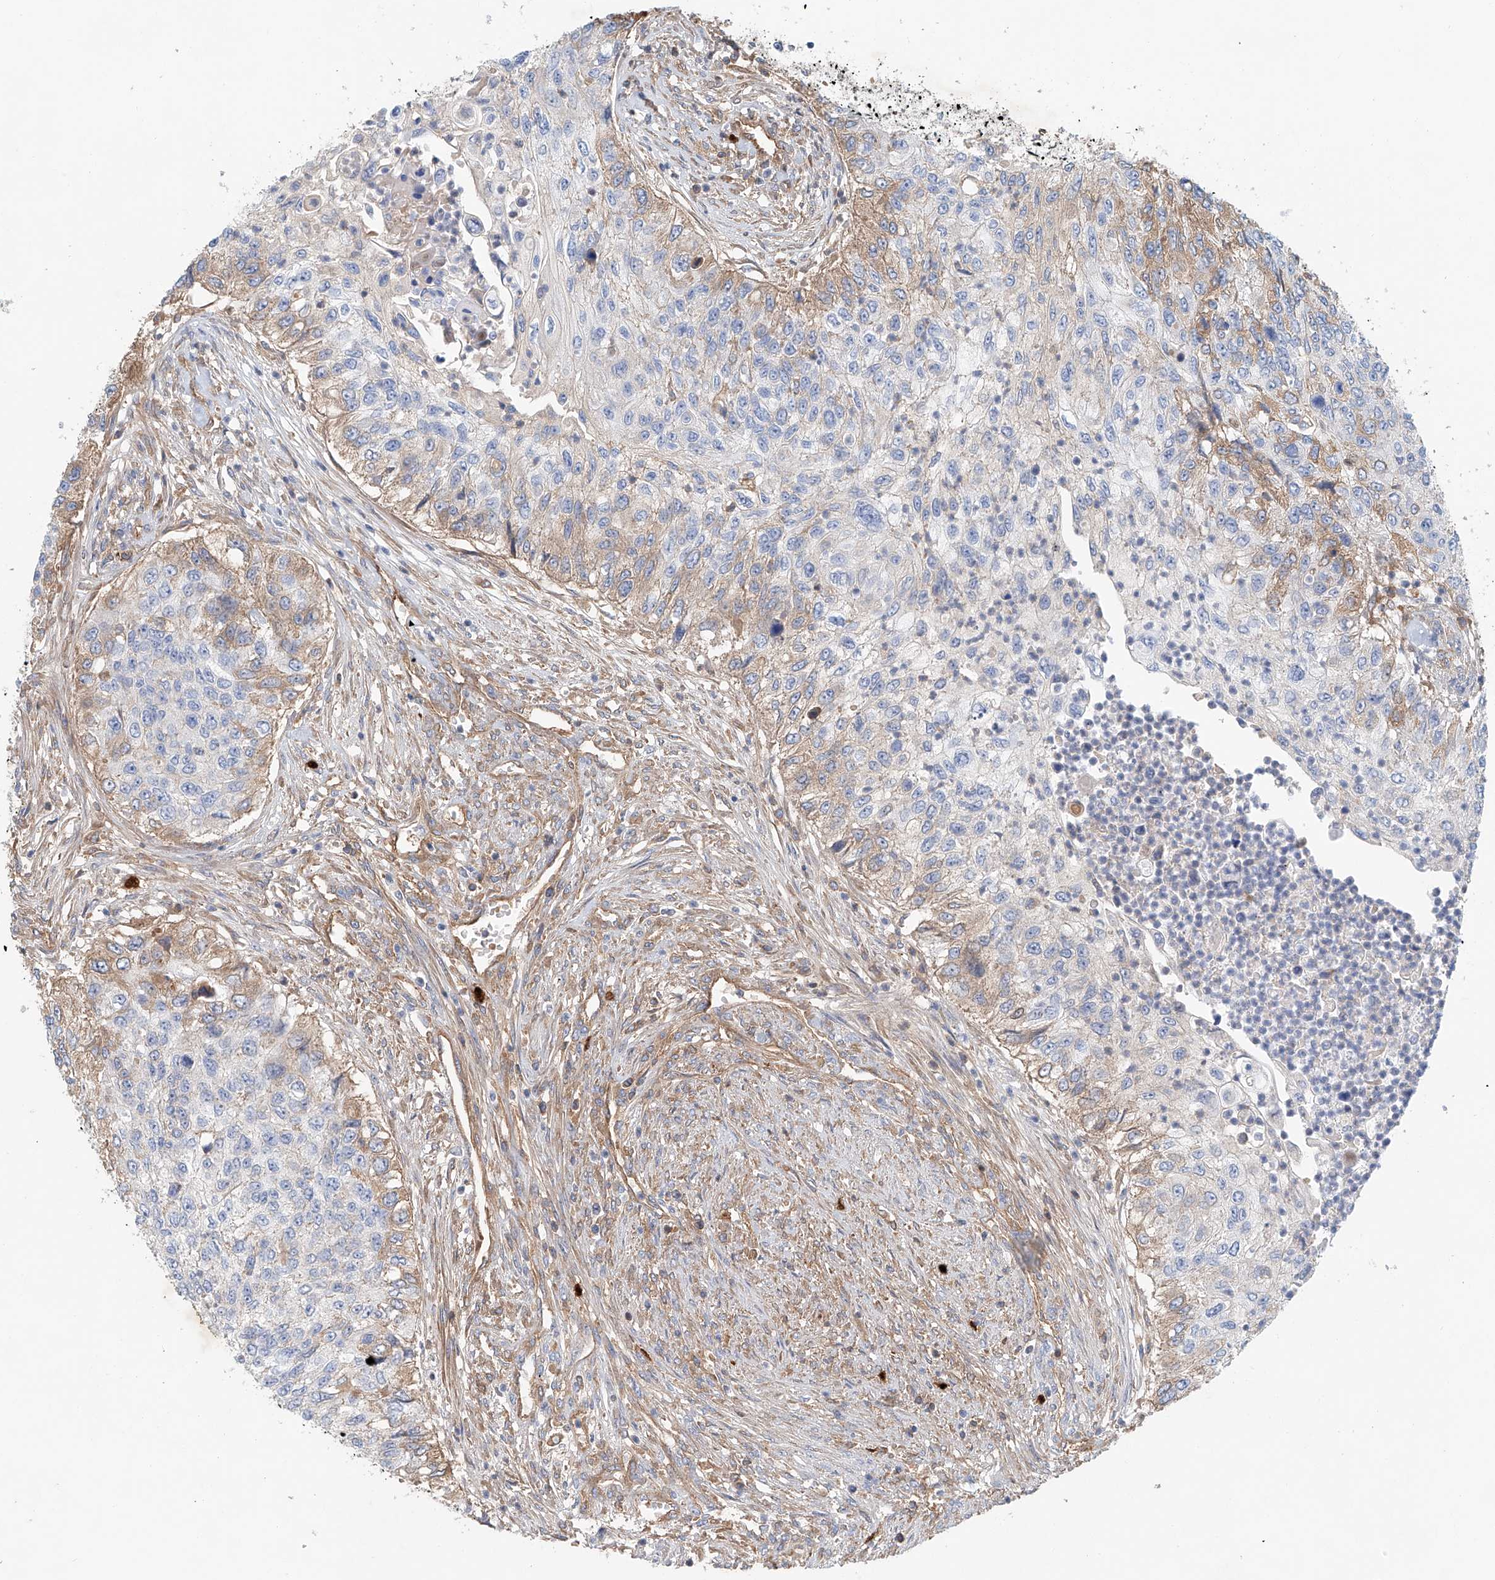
{"staining": {"intensity": "weak", "quantity": "25%-75%", "location": "cytoplasmic/membranous"}, "tissue": "urothelial cancer", "cell_type": "Tumor cells", "image_type": "cancer", "snomed": [{"axis": "morphology", "description": "Urothelial carcinoma, High grade"}, {"axis": "topography", "description": "Urinary bladder"}], "caption": "Weak cytoplasmic/membranous expression for a protein is identified in about 25%-75% of tumor cells of urothelial cancer using IHC.", "gene": "FRYL", "patient": {"sex": "female", "age": 60}}